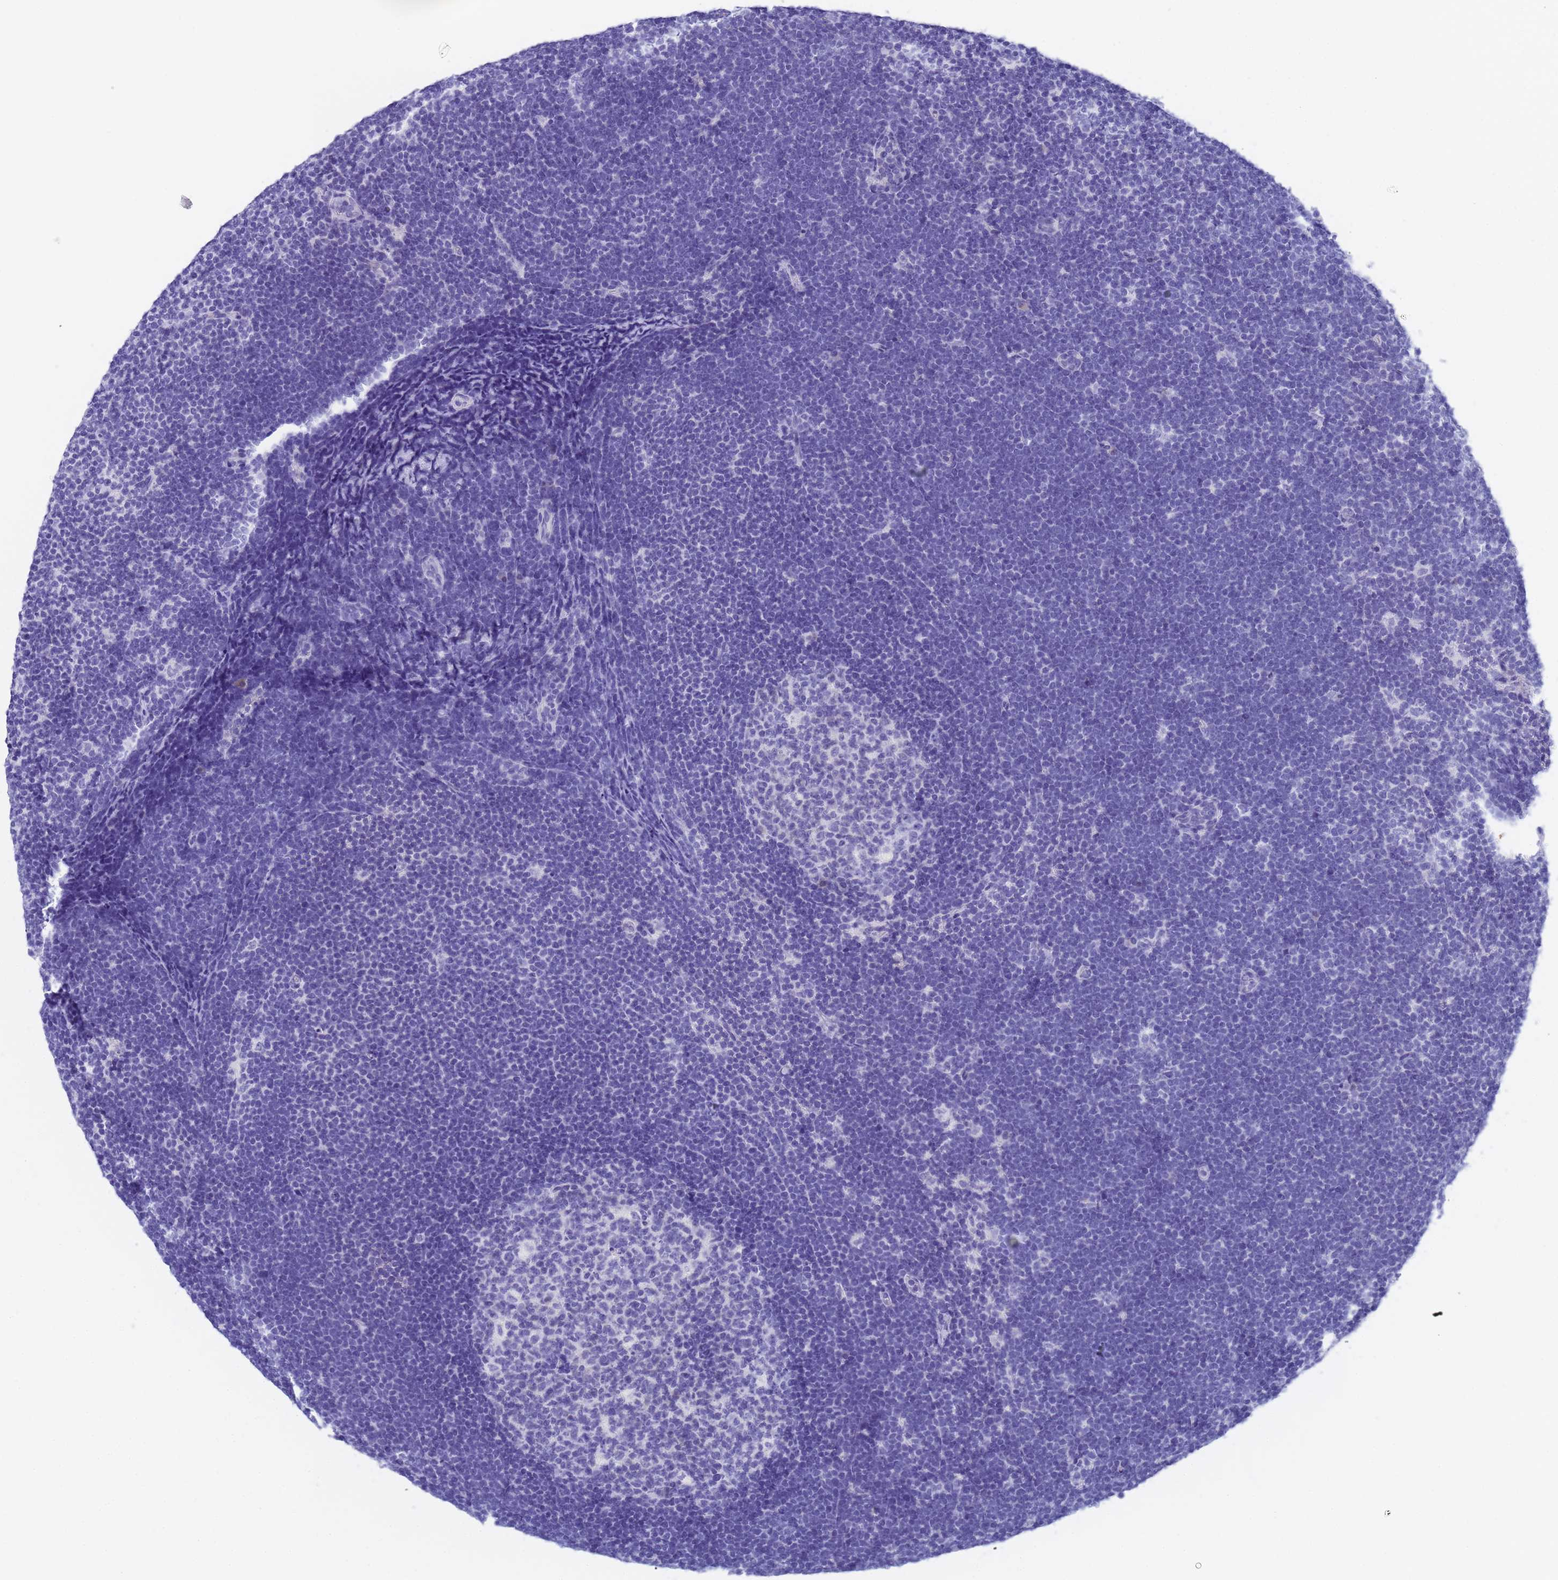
{"staining": {"intensity": "negative", "quantity": "none", "location": "none"}, "tissue": "lymphoma", "cell_type": "Tumor cells", "image_type": "cancer", "snomed": [{"axis": "morphology", "description": "Malignant lymphoma, non-Hodgkin's type, High grade"}, {"axis": "topography", "description": "Lymph node"}], "caption": "An image of human high-grade malignant lymphoma, non-Hodgkin's type is negative for staining in tumor cells.", "gene": "STATH", "patient": {"sex": "male", "age": 13}}